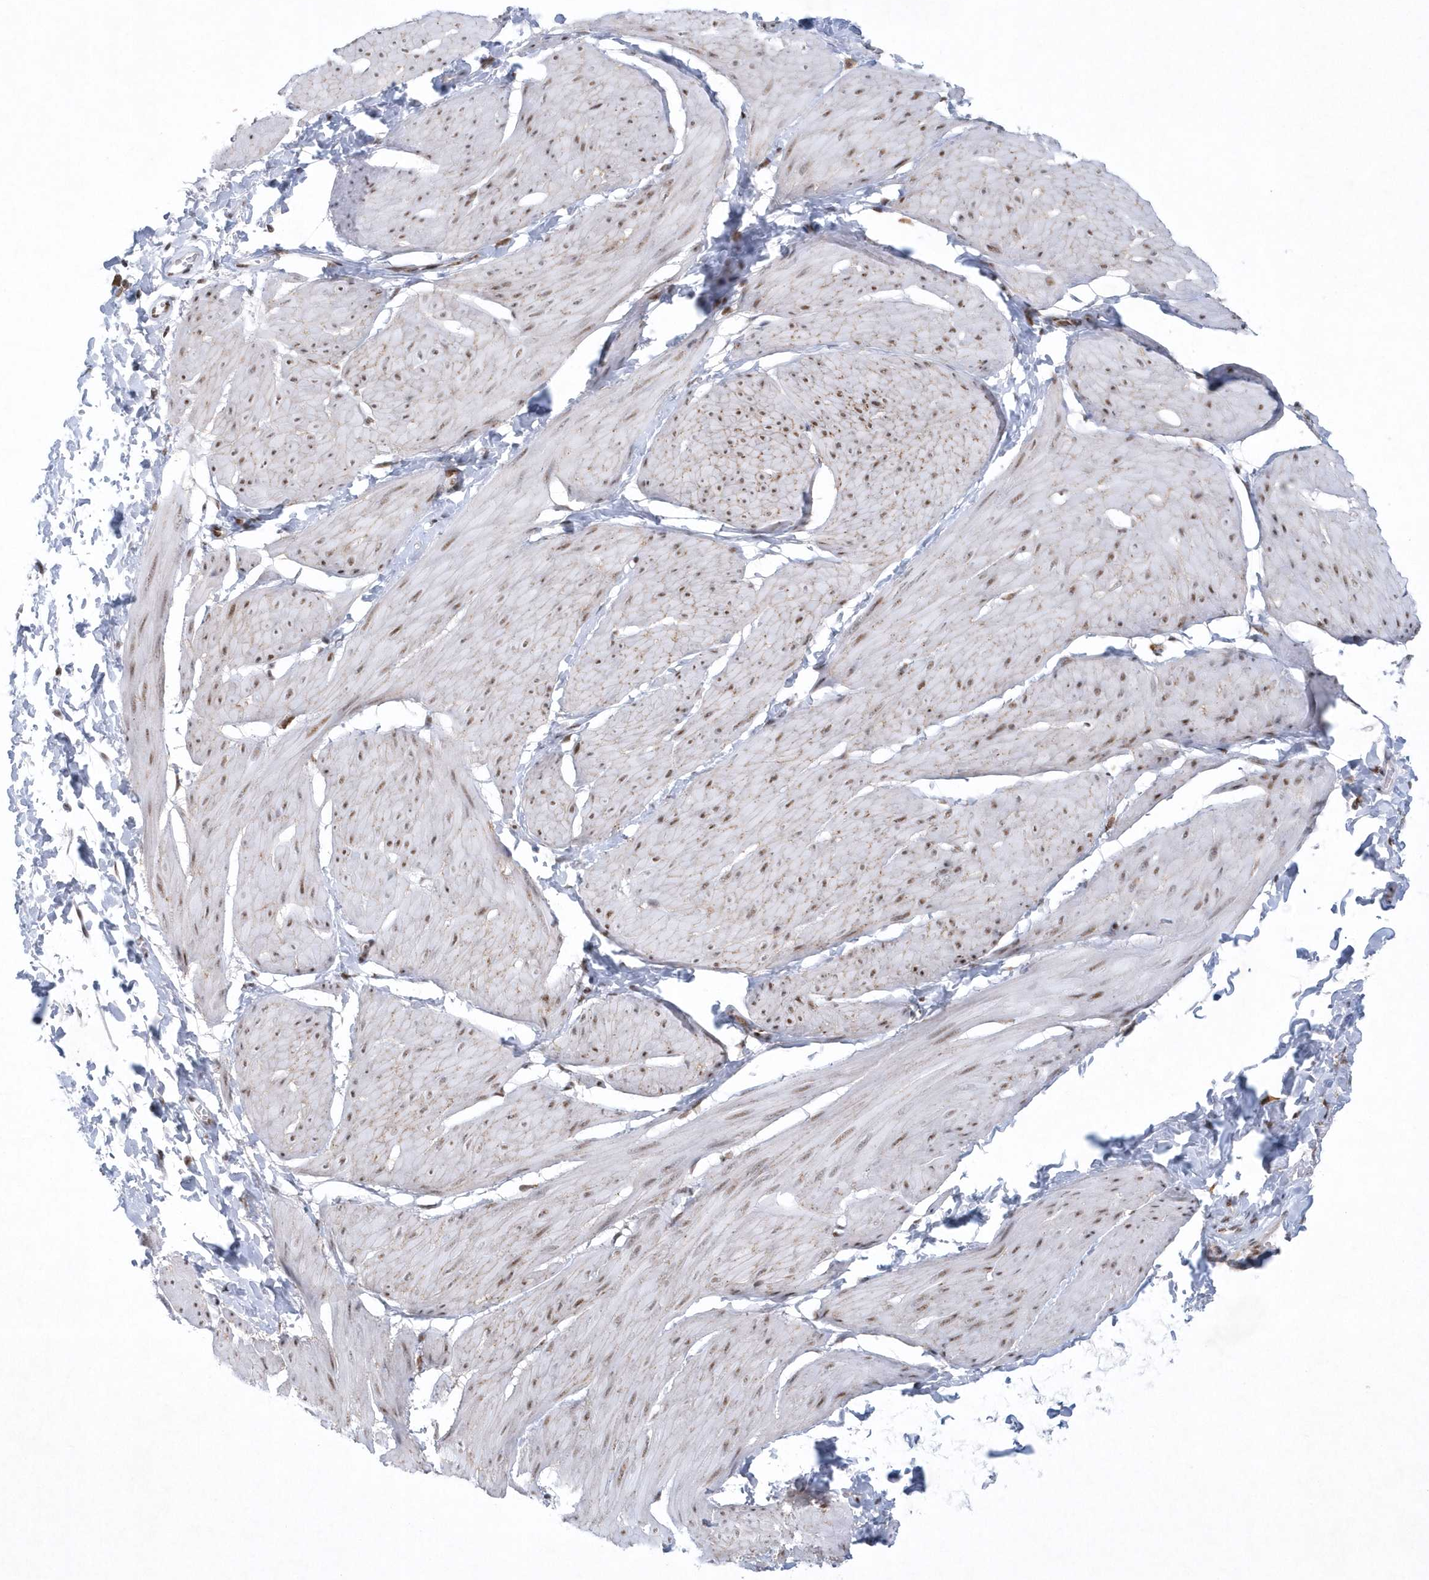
{"staining": {"intensity": "moderate", "quantity": ">75%", "location": "nuclear"}, "tissue": "smooth muscle", "cell_type": "Smooth muscle cells", "image_type": "normal", "snomed": [{"axis": "morphology", "description": "Urothelial carcinoma, High grade"}, {"axis": "topography", "description": "Urinary bladder"}], "caption": "Benign smooth muscle displays moderate nuclear positivity in approximately >75% of smooth muscle cells.", "gene": "DCLRE1A", "patient": {"sex": "male", "age": 46}}